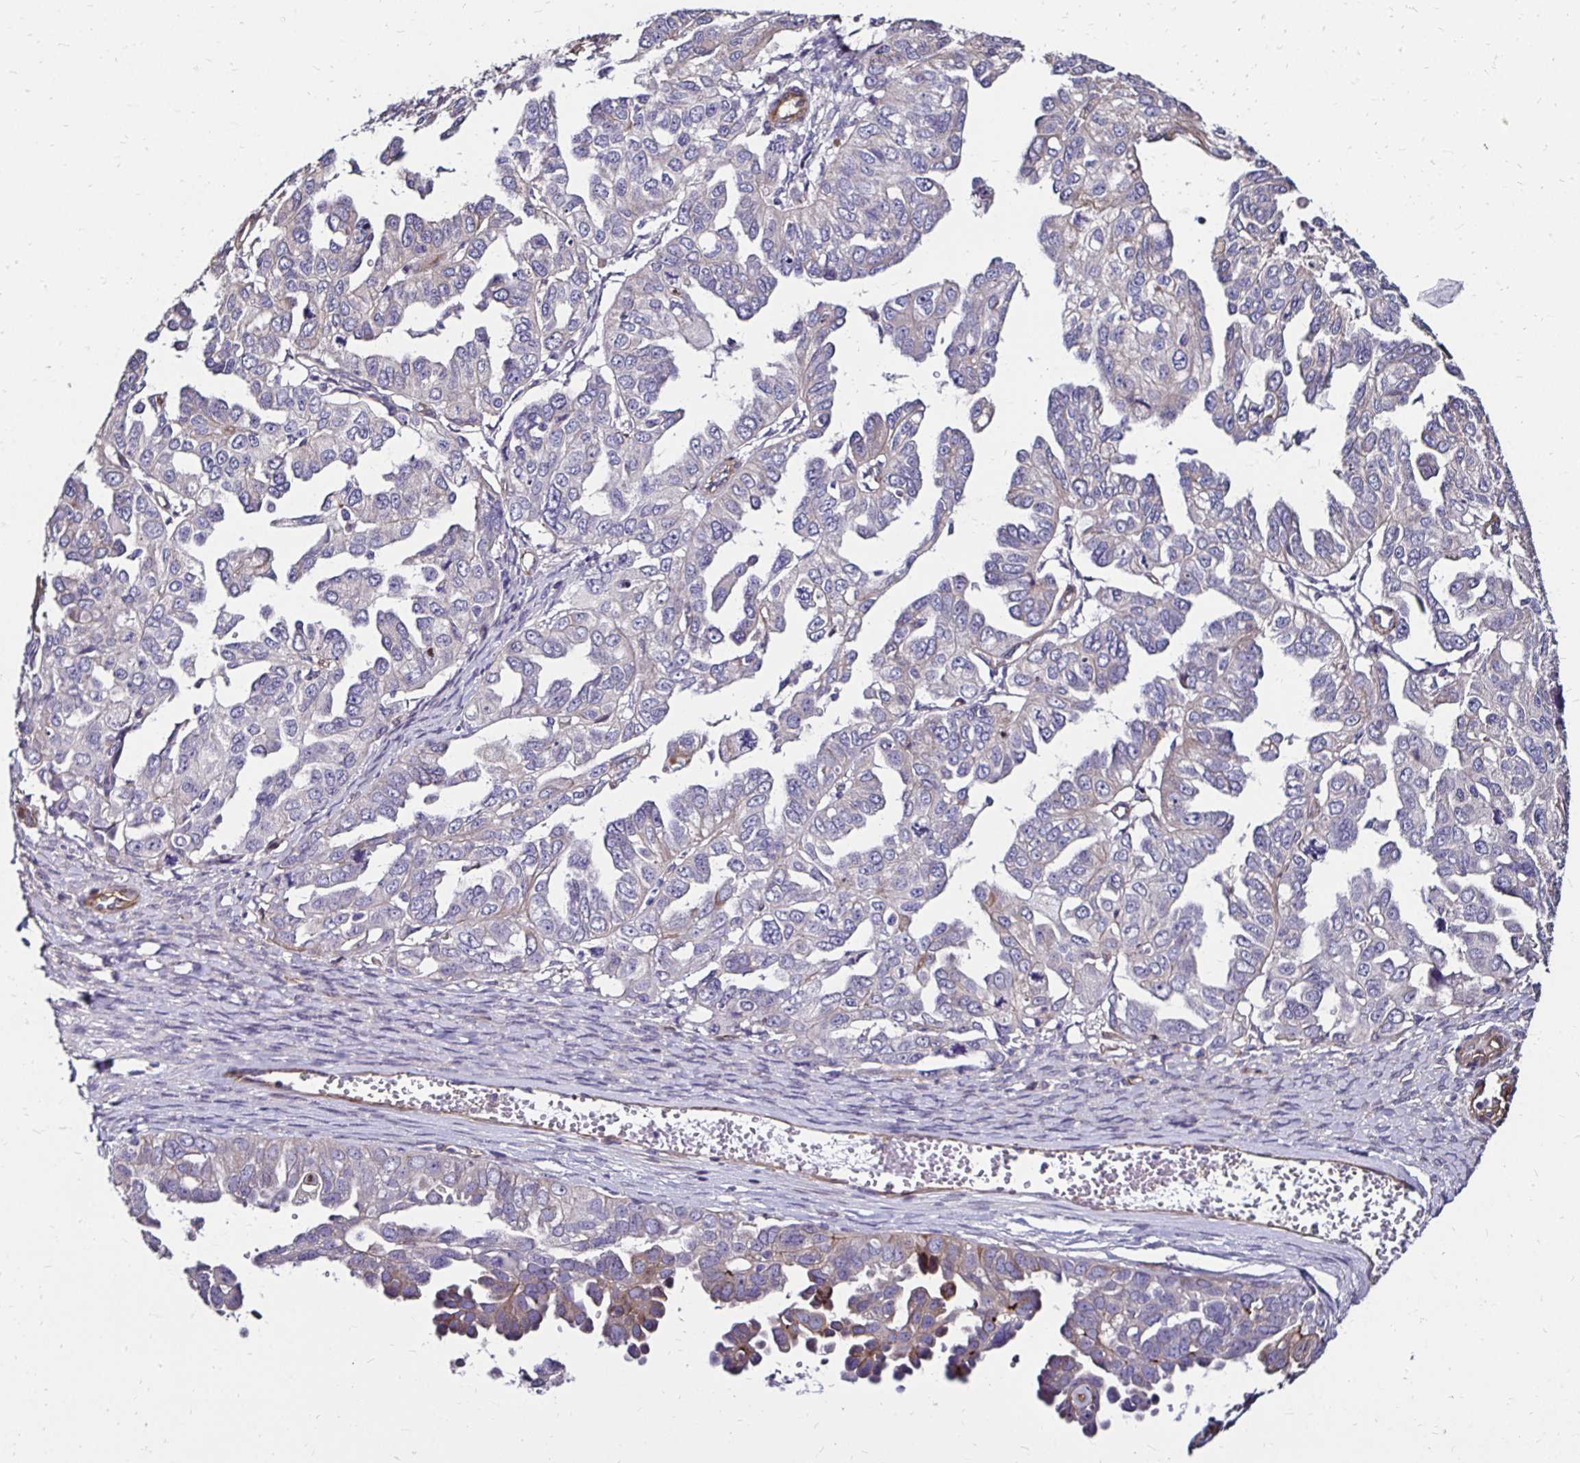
{"staining": {"intensity": "negative", "quantity": "none", "location": "none"}, "tissue": "ovarian cancer", "cell_type": "Tumor cells", "image_type": "cancer", "snomed": [{"axis": "morphology", "description": "Cystadenocarcinoma, serous, NOS"}, {"axis": "topography", "description": "Ovary"}], "caption": "Tumor cells are negative for protein expression in human serous cystadenocarcinoma (ovarian).", "gene": "ITGB1", "patient": {"sex": "female", "age": 53}}